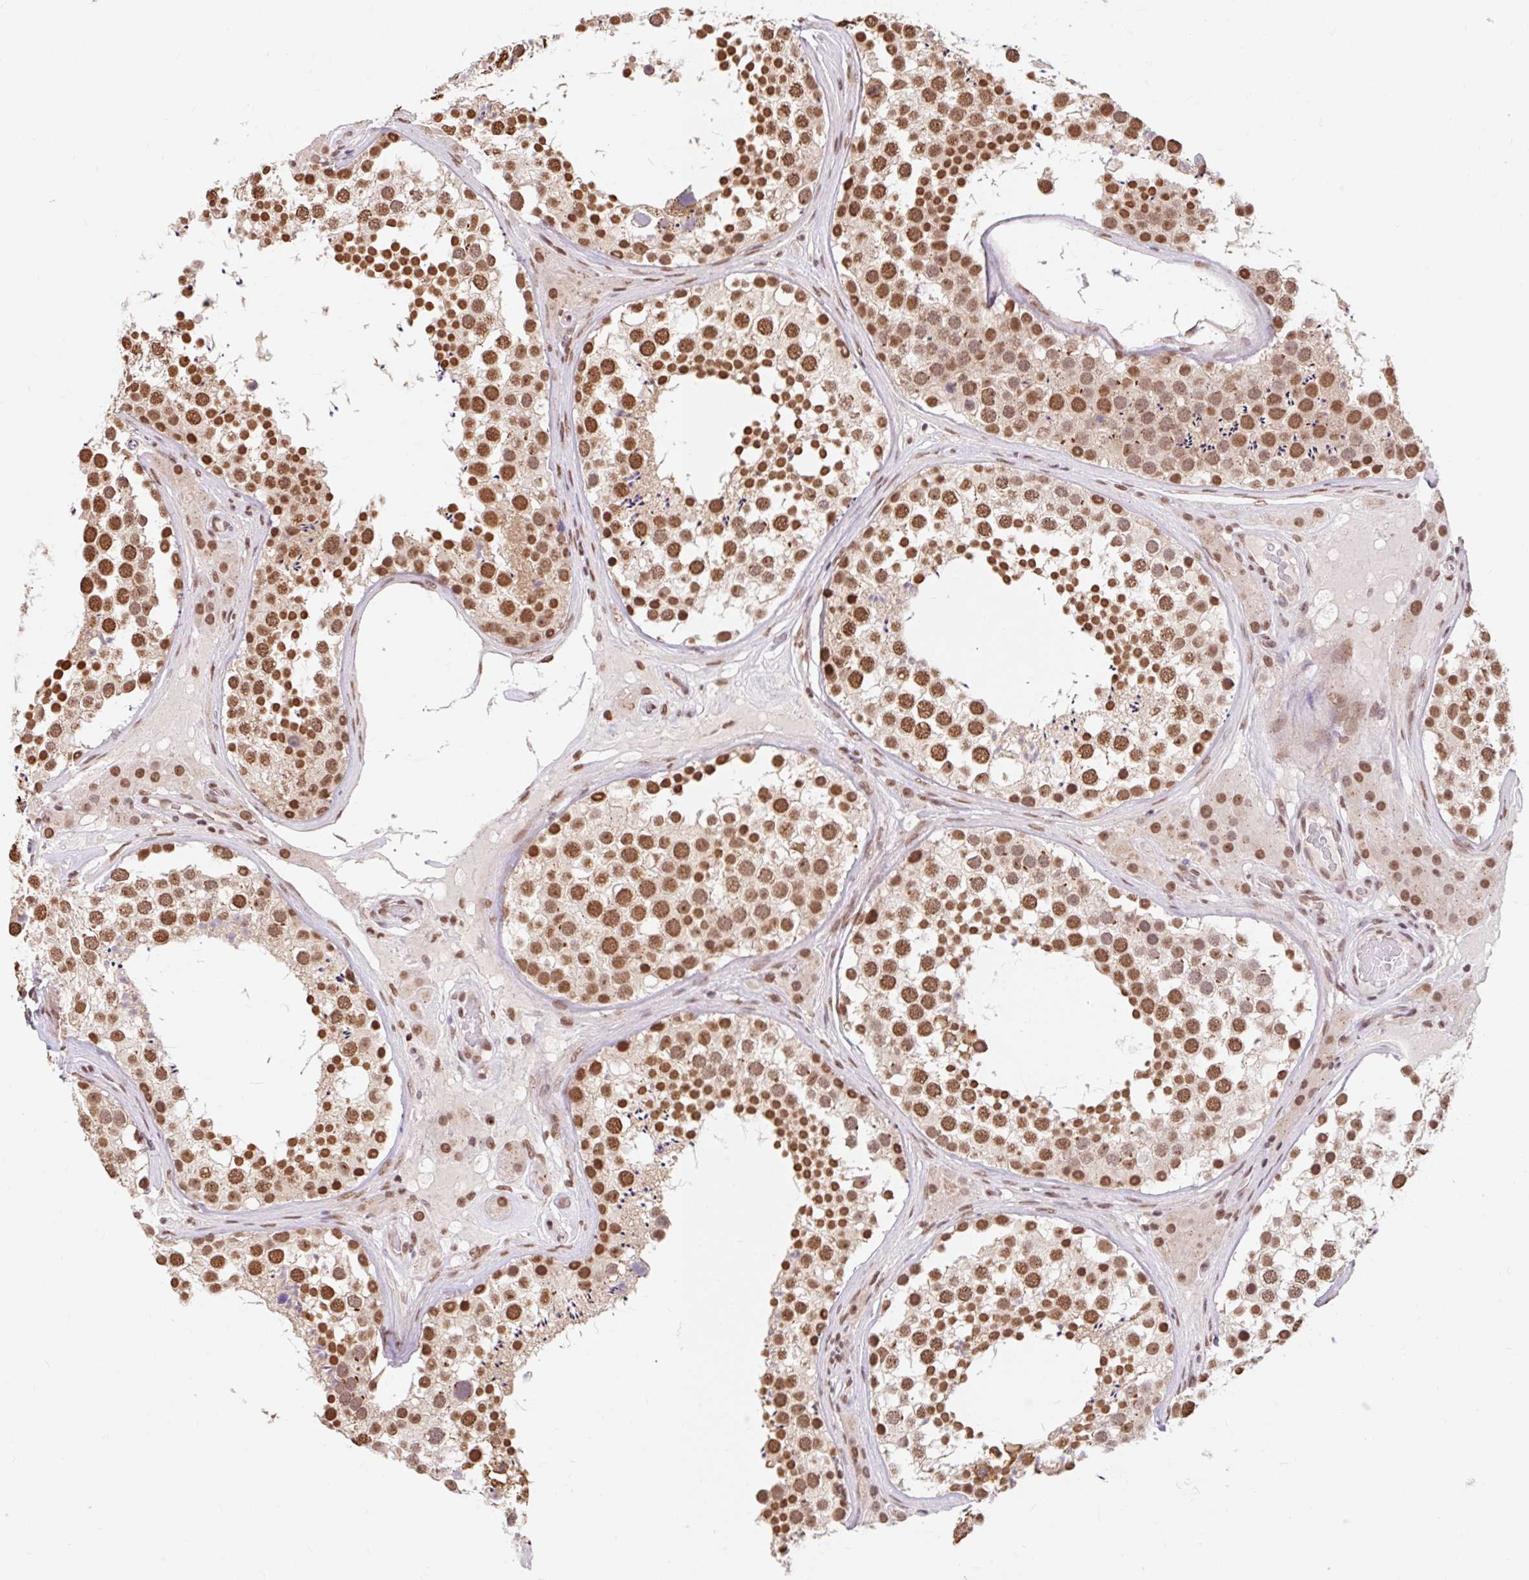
{"staining": {"intensity": "strong", "quantity": ">75%", "location": "nuclear"}, "tissue": "testis", "cell_type": "Cells in seminiferous ducts", "image_type": "normal", "snomed": [{"axis": "morphology", "description": "Normal tissue, NOS"}, {"axis": "topography", "description": "Testis"}], "caption": "Protein expression by immunohistochemistry (IHC) demonstrates strong nuclear positivity in approximately >75% of cells in seminiferous ducts in normal testis. (DAB IHC with brightfield microscopy, high magnification).", "gene": "BICRA", "patient": {"sex": "male", "age": 46}}